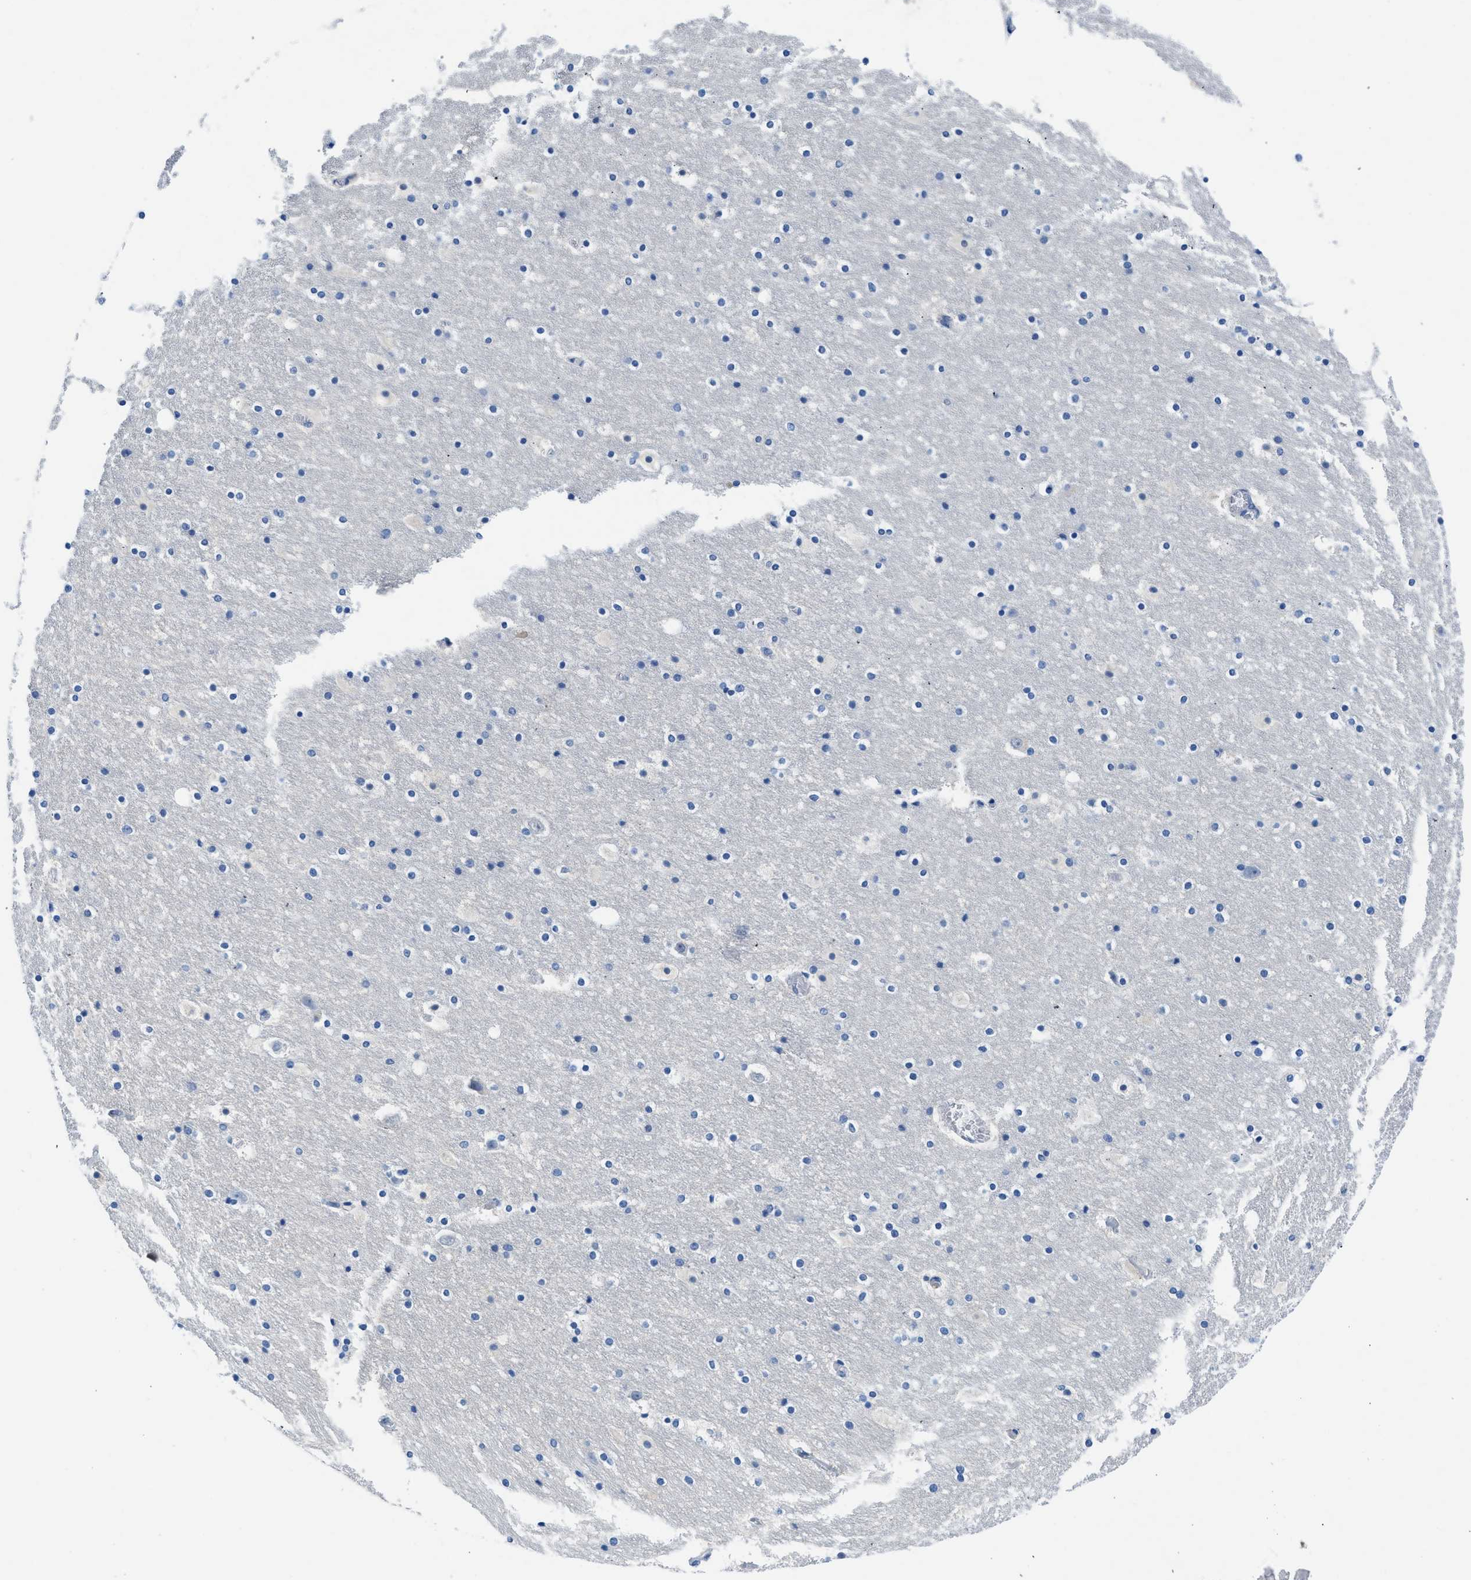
{"staining": {"intensity": "negative", "quantity": "none", "location": "none"}, "tissue": "hippocampus", "cell_type": "Glial cells", "image_type": "normal", "snomed": [{"axis": "morphology", "description": "Normal tissue, NOS"}, {"axis": "topography", "description": "Hippocampus"}], "caption": "Histopathology image shows no protein positivity in glial cells of benign hippocampus. (Stains: DAB (3,3'-diaminobenzidine) immunohistochemistry with hematoxylin counter stain, Microscopy: brightfield microscopy at high magnification).", "gene": "FADS6", "patient": {"sex": "male", "age": 45}}